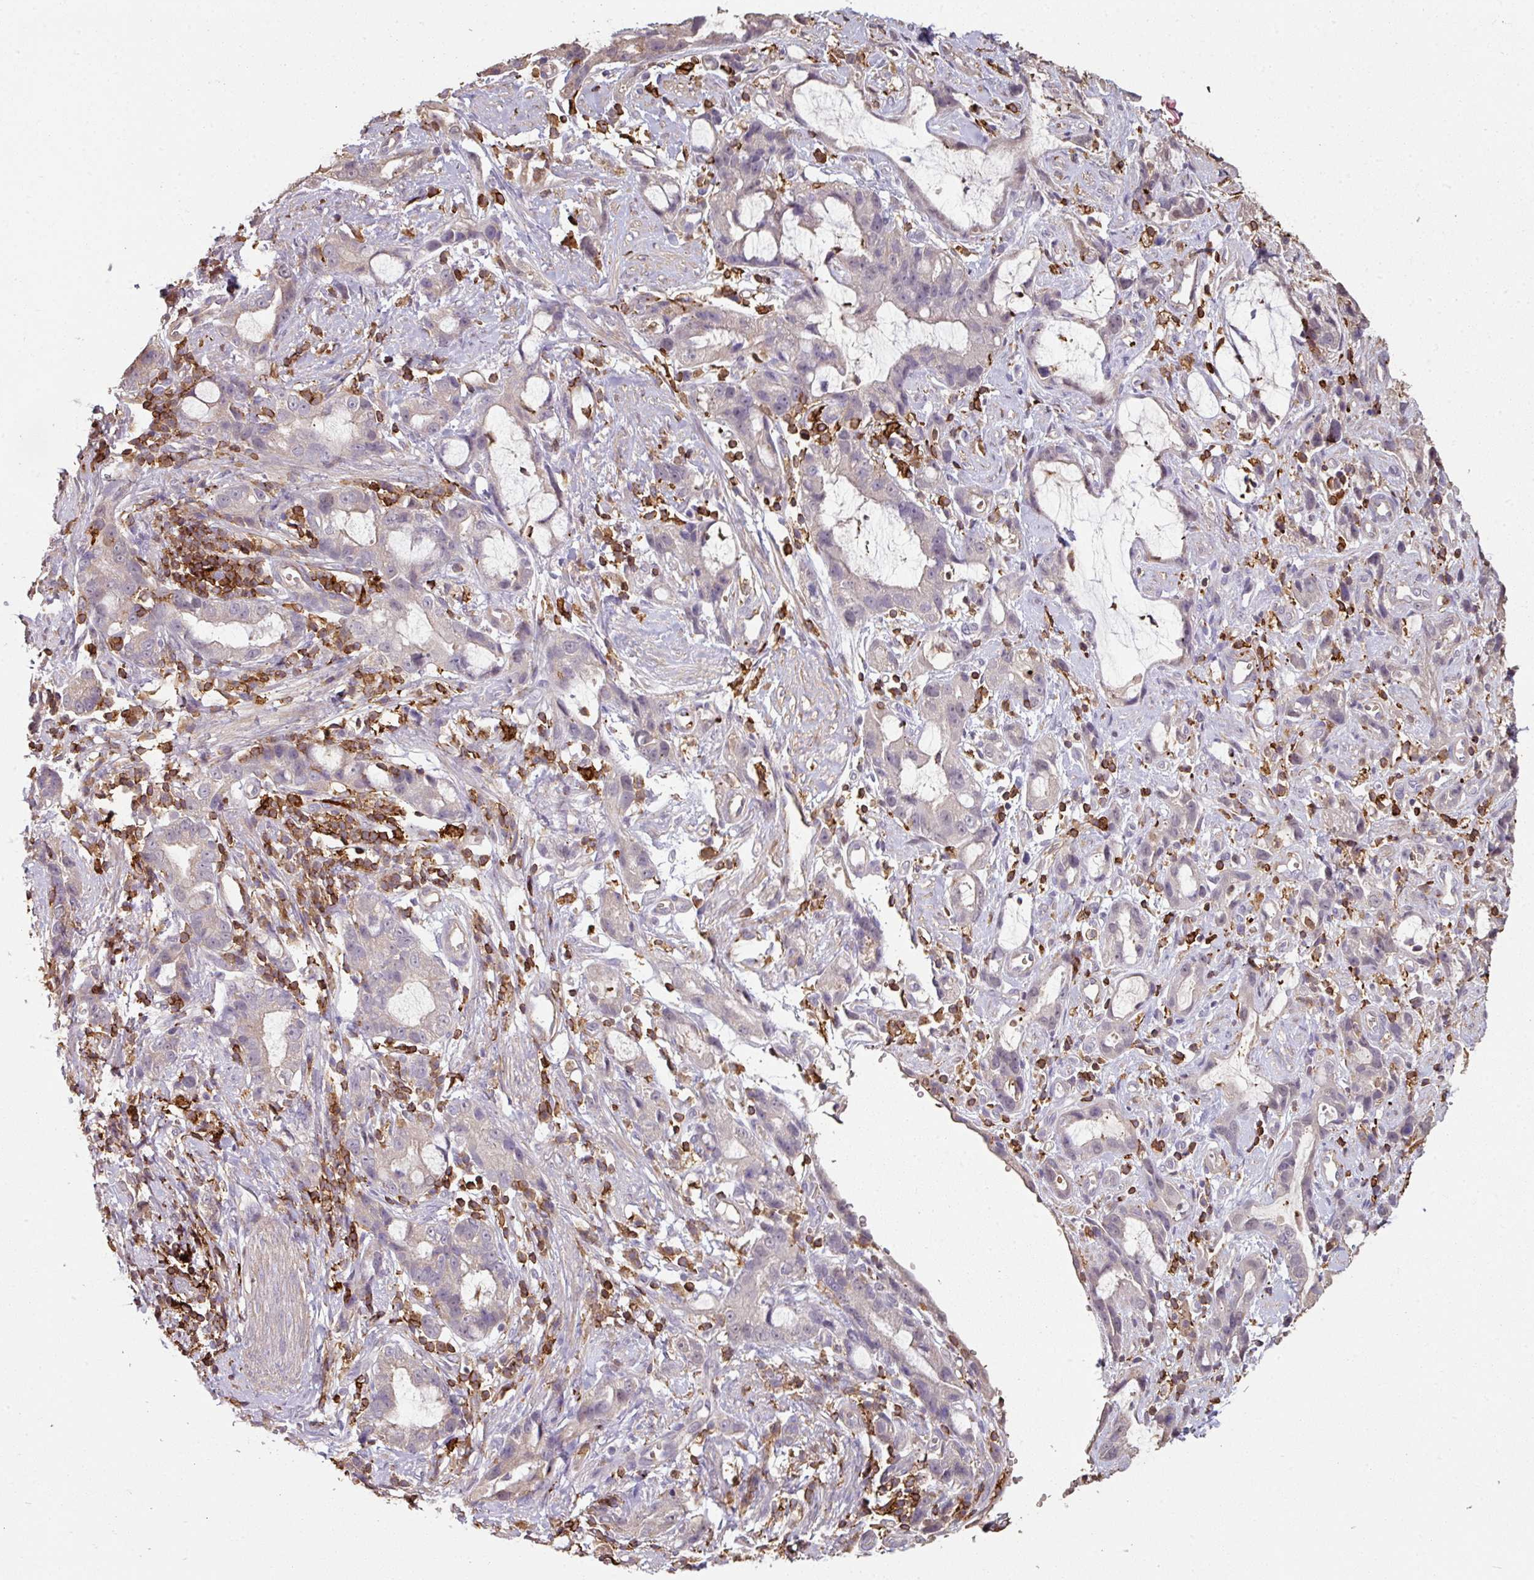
{"staining": {"intensity": "negative", "quantity": "none", "location": "none"}, "tissue": "stomach cancer", "cell_type": "Tumor cells", "image_type": "cancer", "snomed": [{"axis": "morphology", "description": "Adenocarcinoma, NOS"}, {"axis": "topography", "description": "Stomach"}], "caption": "A photomicrograph of stomach cancer (adenocarcinoma) stained for a protein demonstrates no brown staining in tumor cells.", "gene": "OLFML2B", "patient": {"sex": "male", "age": 55}}